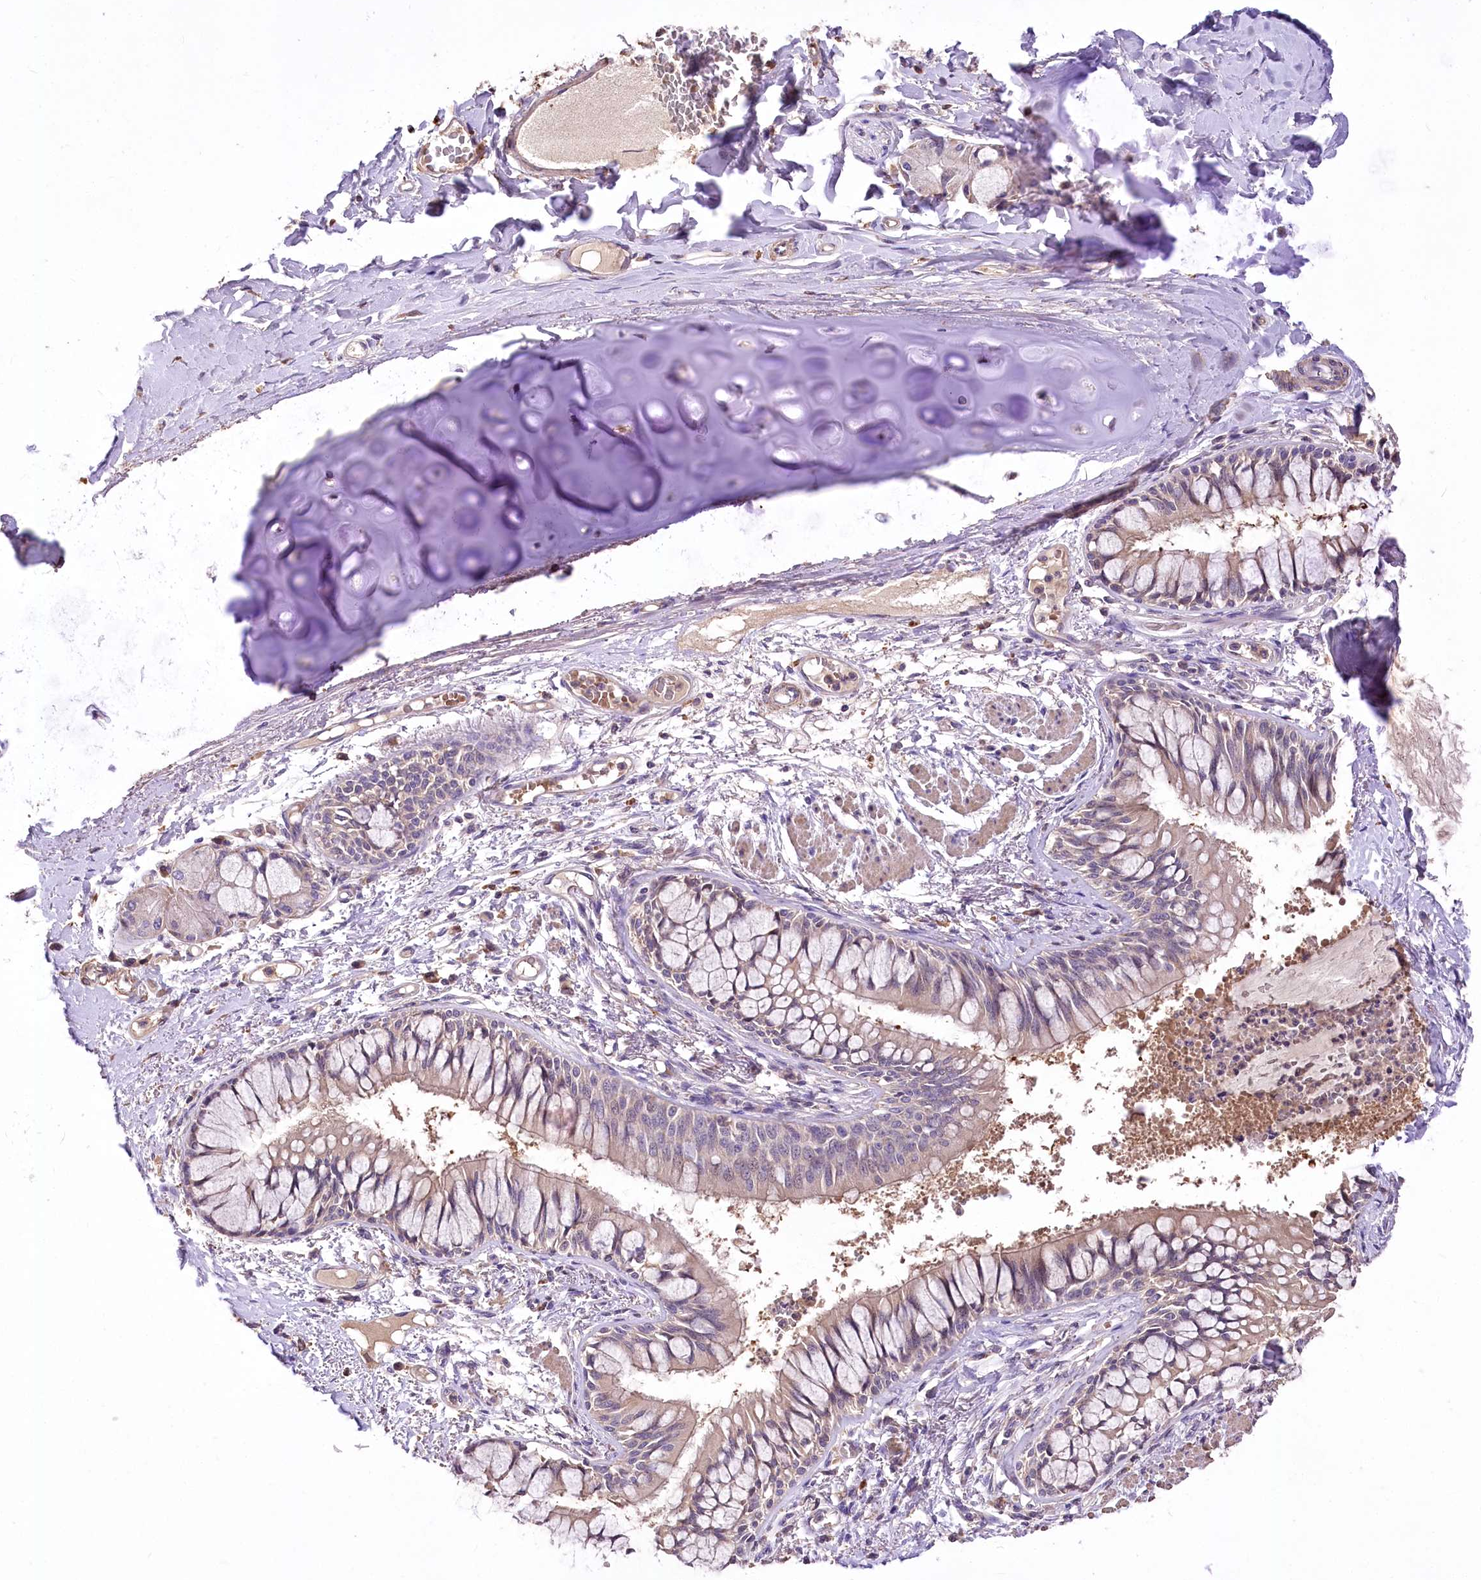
{"staining": {"intensity": "negative", "quantity": "none", "location": "none"}, "tissue": "adipose tissue", "cell_type": "Adipocytes", "image_type": "normal", "snomed": [{"axis": "morphology", "description": "Normal tissue, NOS"}, {"axis": "topography", "description": "Cartilage tissue"}, {"axis": "topography", "description": "Bronchus"}, {"axis": "topography", "description": "Lung"}, {"axis": "topography", "description": "Peripheral nerve tissue"}], "caption": "Adipocytes are negative for brown protein staining in benign adipose tissue. The staining is performed using DAB (3,3'-diaminobenzidine) brown chromogen with nuclei counter-stained in using hematoxylin.", "gene": "PCYOX1L", "patient": {"sex": "female", "age": 49}}